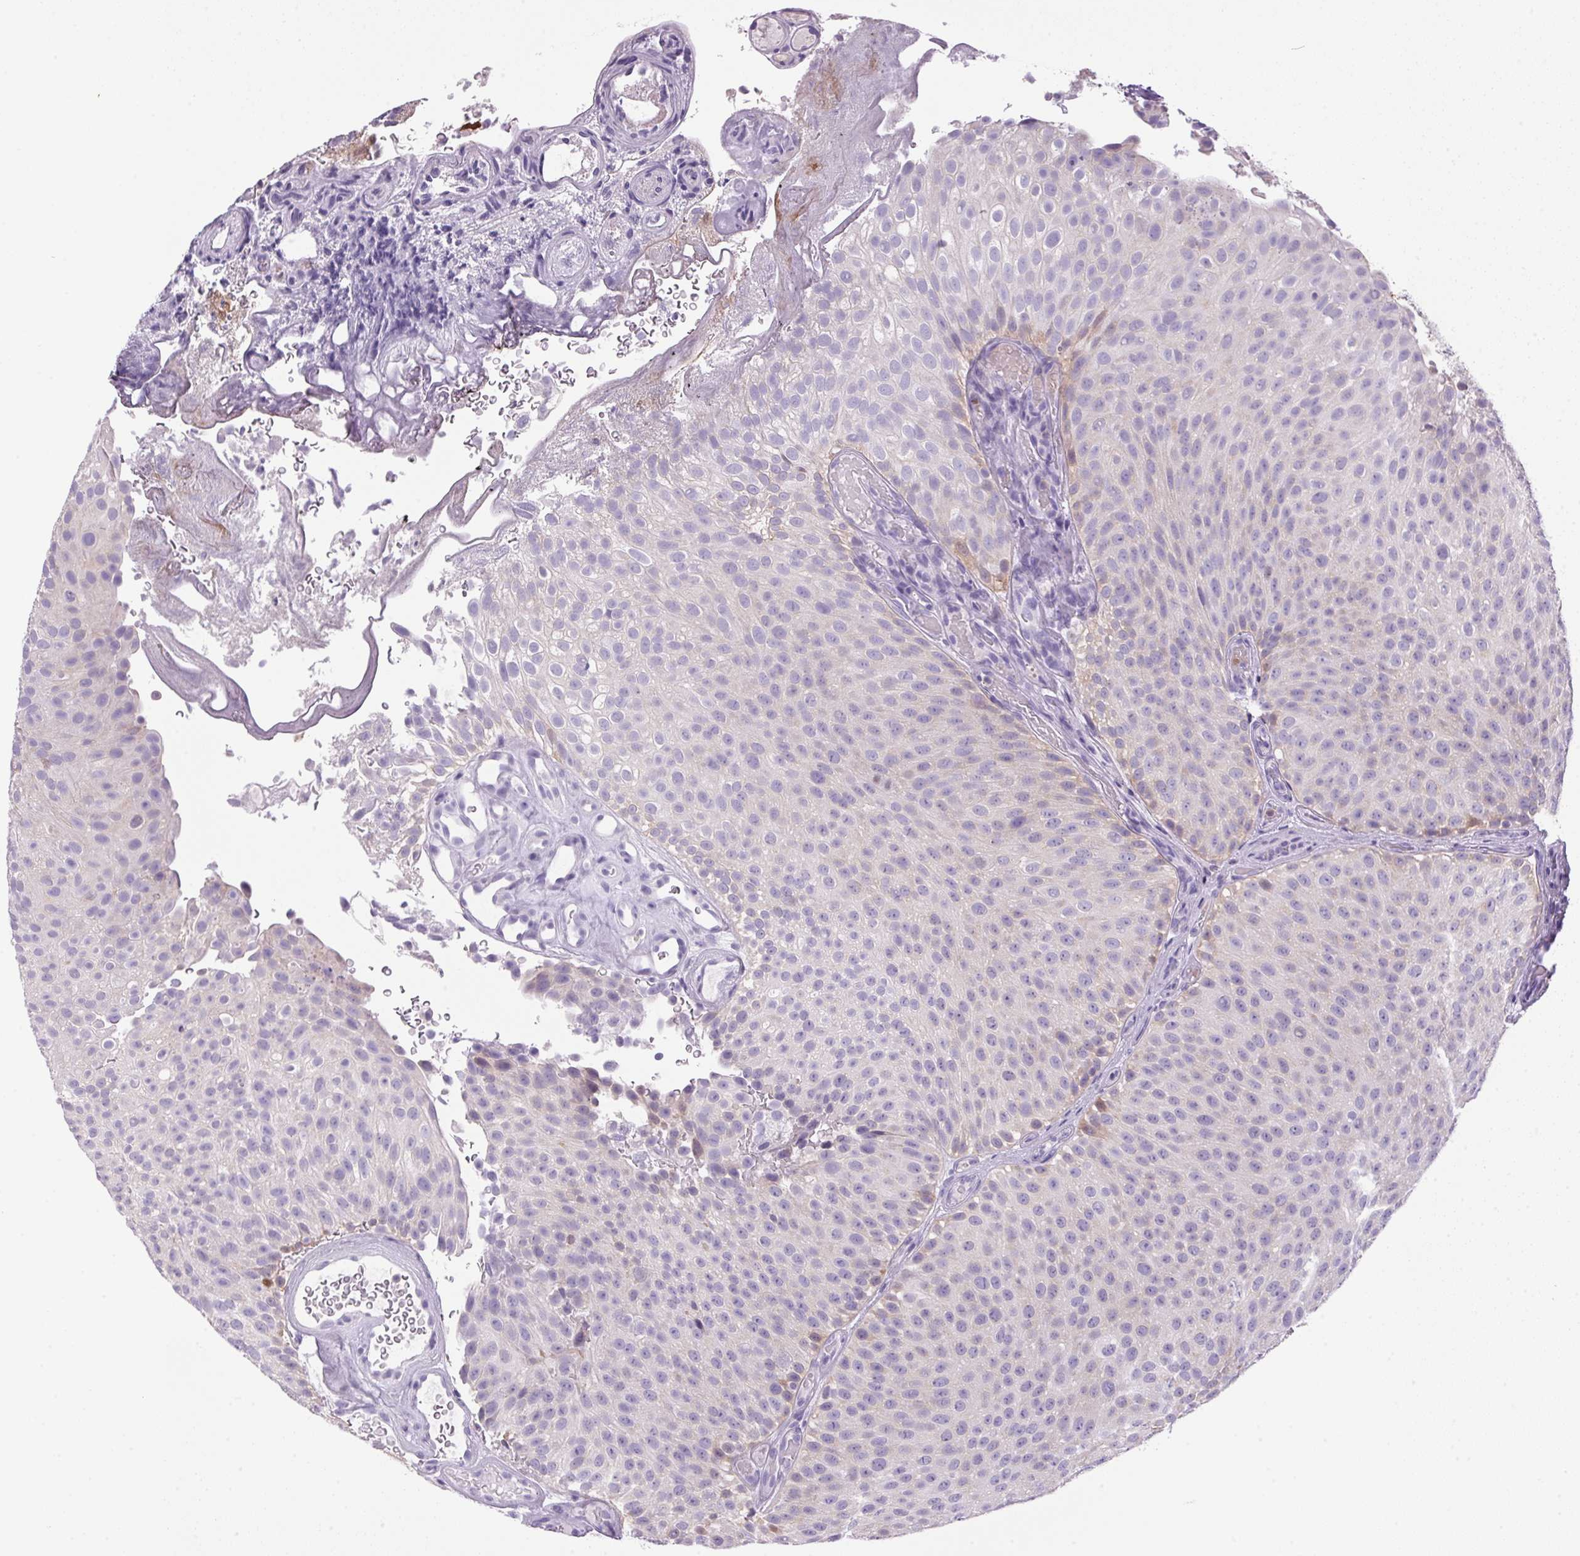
{"staining": {"intensity": "negative", "quantity": "none", "location": "none"}, "tissue": "urothelial cancer", "cell_type": "Tumor cells", "image_type": "cancer", "snomed": [{"axis": "morphology", "description": "Urothelial carcinoma, Low grade"}, {"axis": "topography", "description": "Urinary bladder"}], "caption": "IHC histopathology image of neoplastic tissue: human urothelial carcinoma (low-grade) stained with DAB (3,3'-diaminobenzidine) displays no significant protein expression in tumor cells.", "gene": "S100A2", "patient": {"sex": "male", "age": 78}}